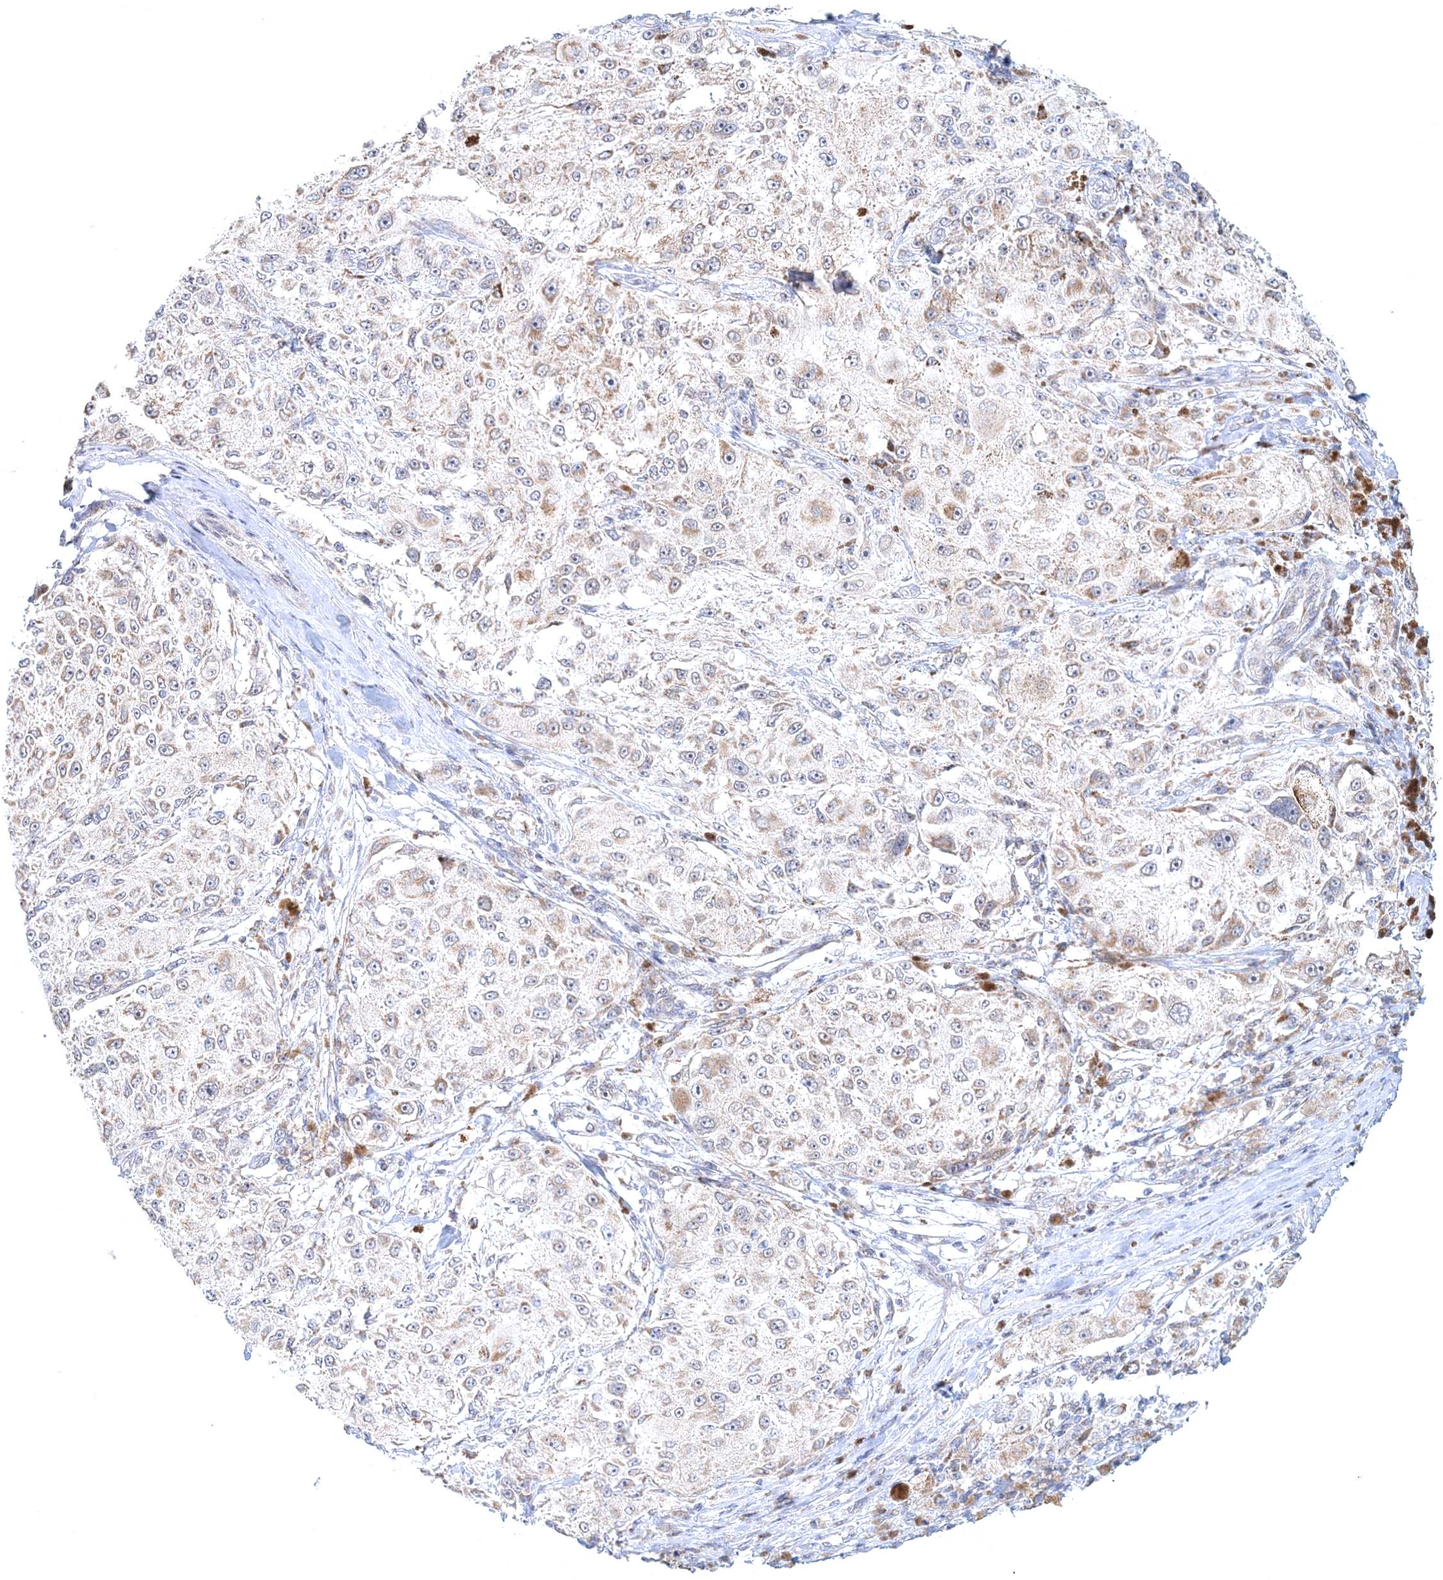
{"staining": {"intensity": "negative", "quantity": "none", "location": "none"}, "tissue": "melanoma", "cell_type": "Tumor cells", "image_type": "cancer", "snomed": [{"axis": "morphology", "description": "Necrosis, NOS"}, {"axis": "morphology", "description": "Malignant melanoma, NOS"}, {"axis": "topography", "description": "Skin"}], "caption": "Tumor cells show no significant staining in melanoma. (Immunohistochemistry, brightfield microscopy, high magnification).", "gene": "RNF150", "patient": {"sex": "female", "age": 87}}